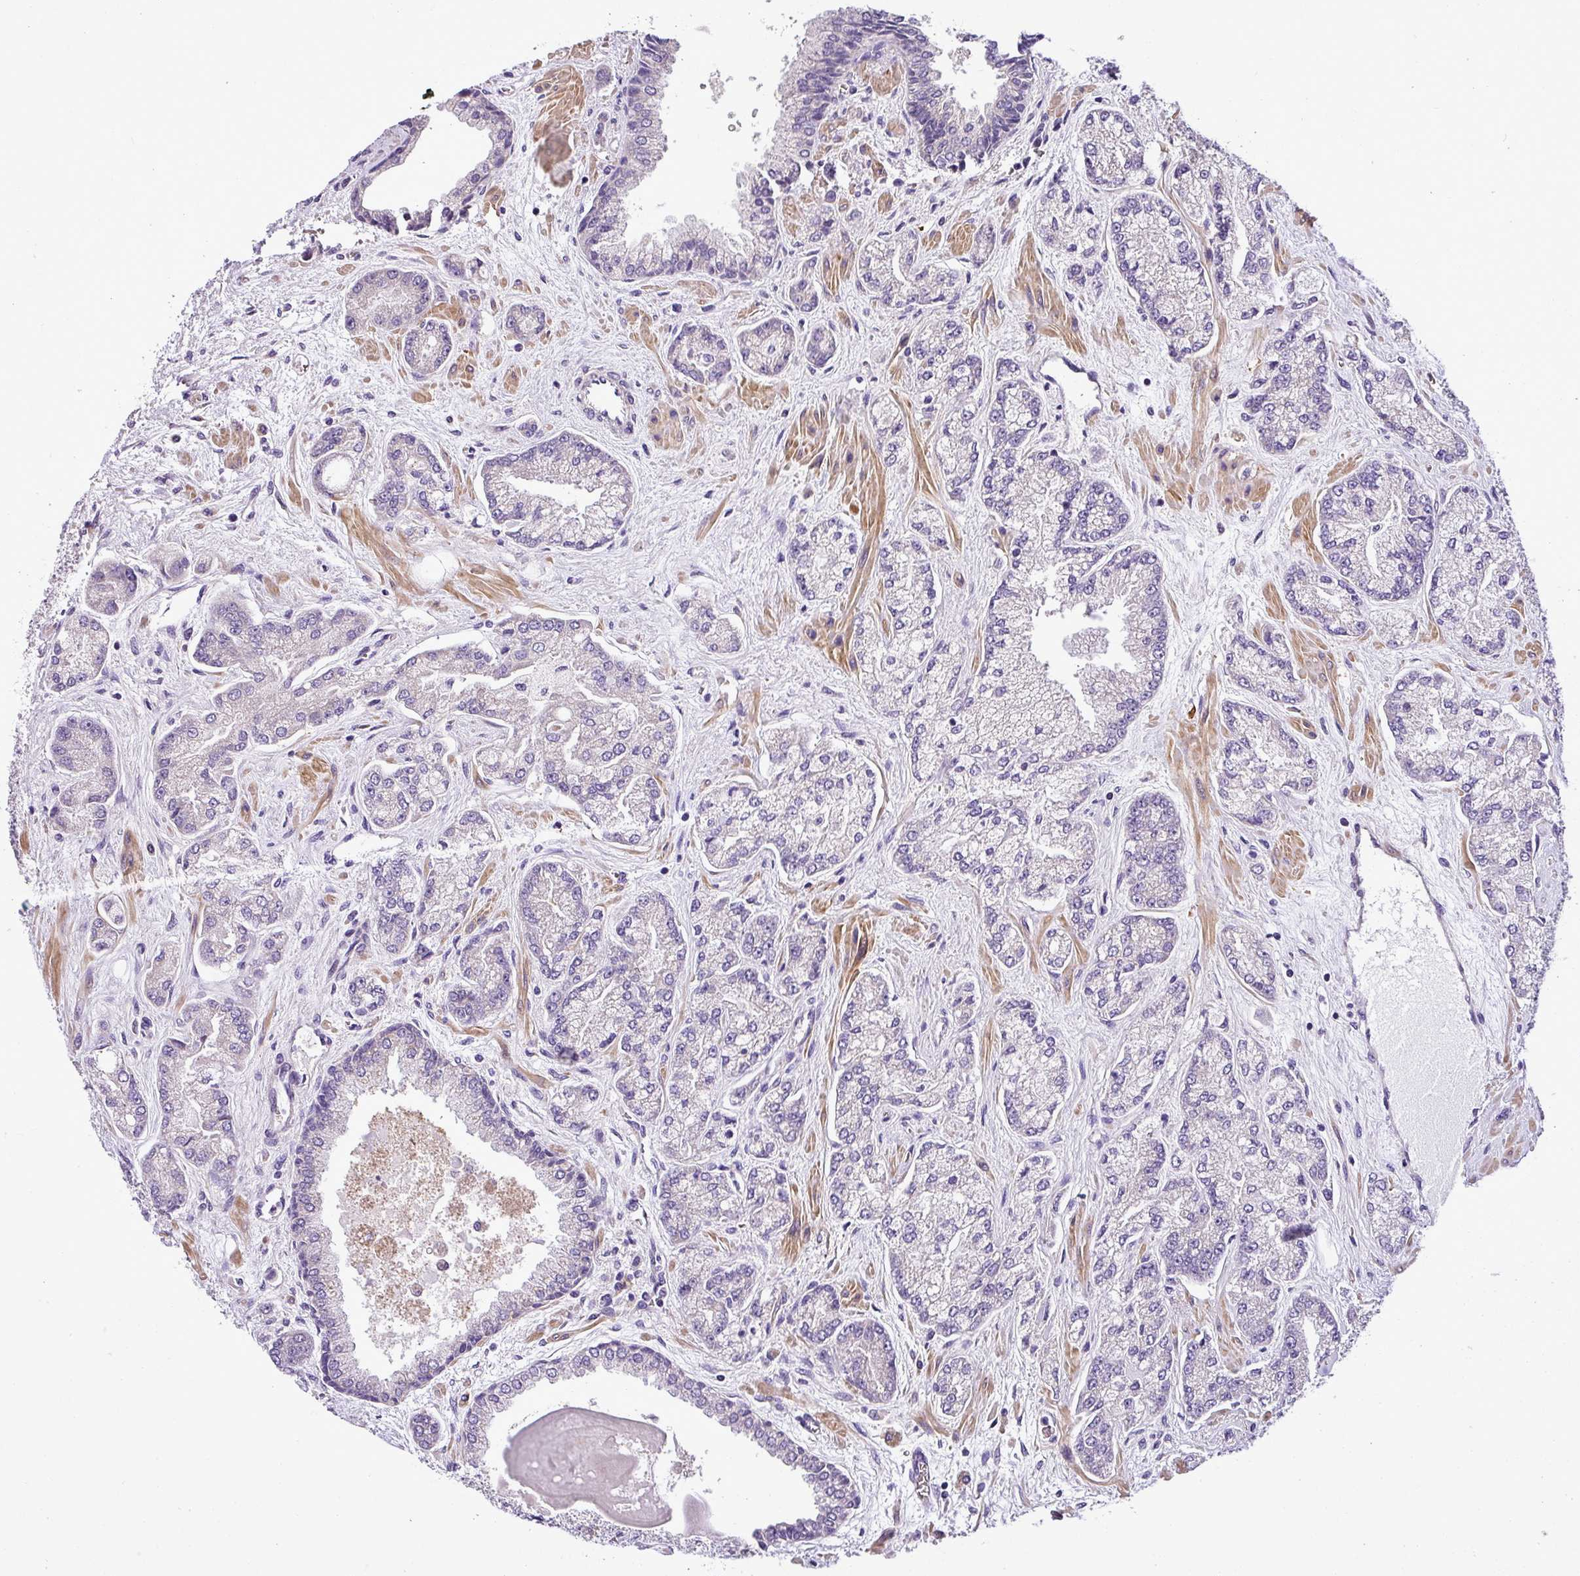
{"staining": {"intensity": "negative", "quantity": "none", "location": "none"}, "tissue": "prostate cancer", "cell_type": "Tumor cells", "image_type": "cancer", "snomed": [{"axis": "morphology", "description": "Adenocarcinoma, High grade"}, {"axis": "topography", "description": "Prostate"}], "caption": "Protein analysis of prostate cancer (adenocarcinoma (high-grade)) exhibits no significant positivity in tumor cells.", "gene": "MOCS3", "patient": {"sex": "male", "age": 68}}